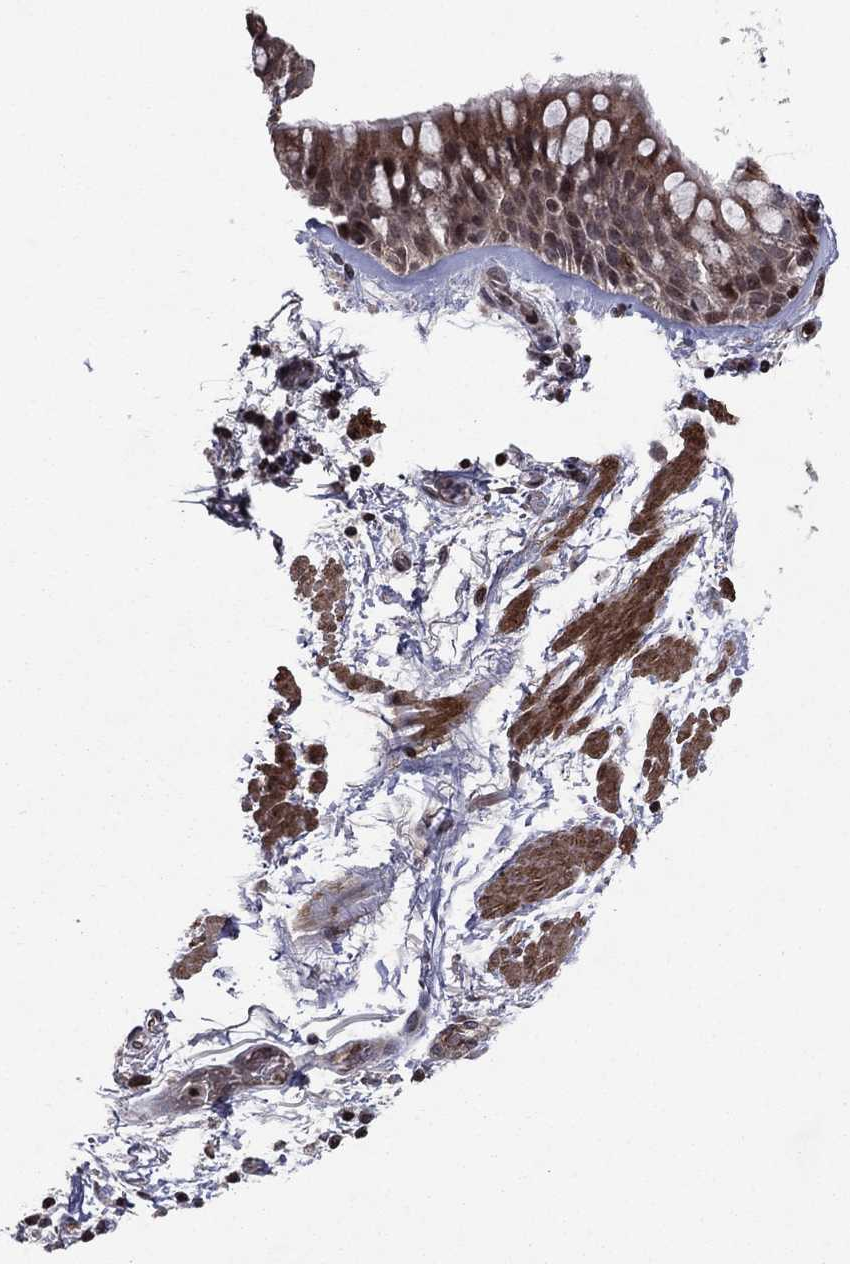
{"staining": {"intensity": "moderate", "quantity": ">75%", "location": "cytoplasmic/membranous"}, "tissue": "bronchus", "cell_type": "Respiratory epithelial cells", "image_type": "normal", "snomed": [{"axis": "morphology", "description": "Normal tissue, NOS"}, {"axis": "topography", "description": "Bronchus"}, {"axis": "topography", "description": "Lung"}], "caption": "Immunohistochemistry photomicrograph of normal human bronchus stained for a protein (brown), which reveals medium levels of moderate cytoplasmic/membranous positivity in approximately >75% of respiratory epithelial cells.", "gene": "SORBS1", "patient": {"sex": "female", "age": 57}}